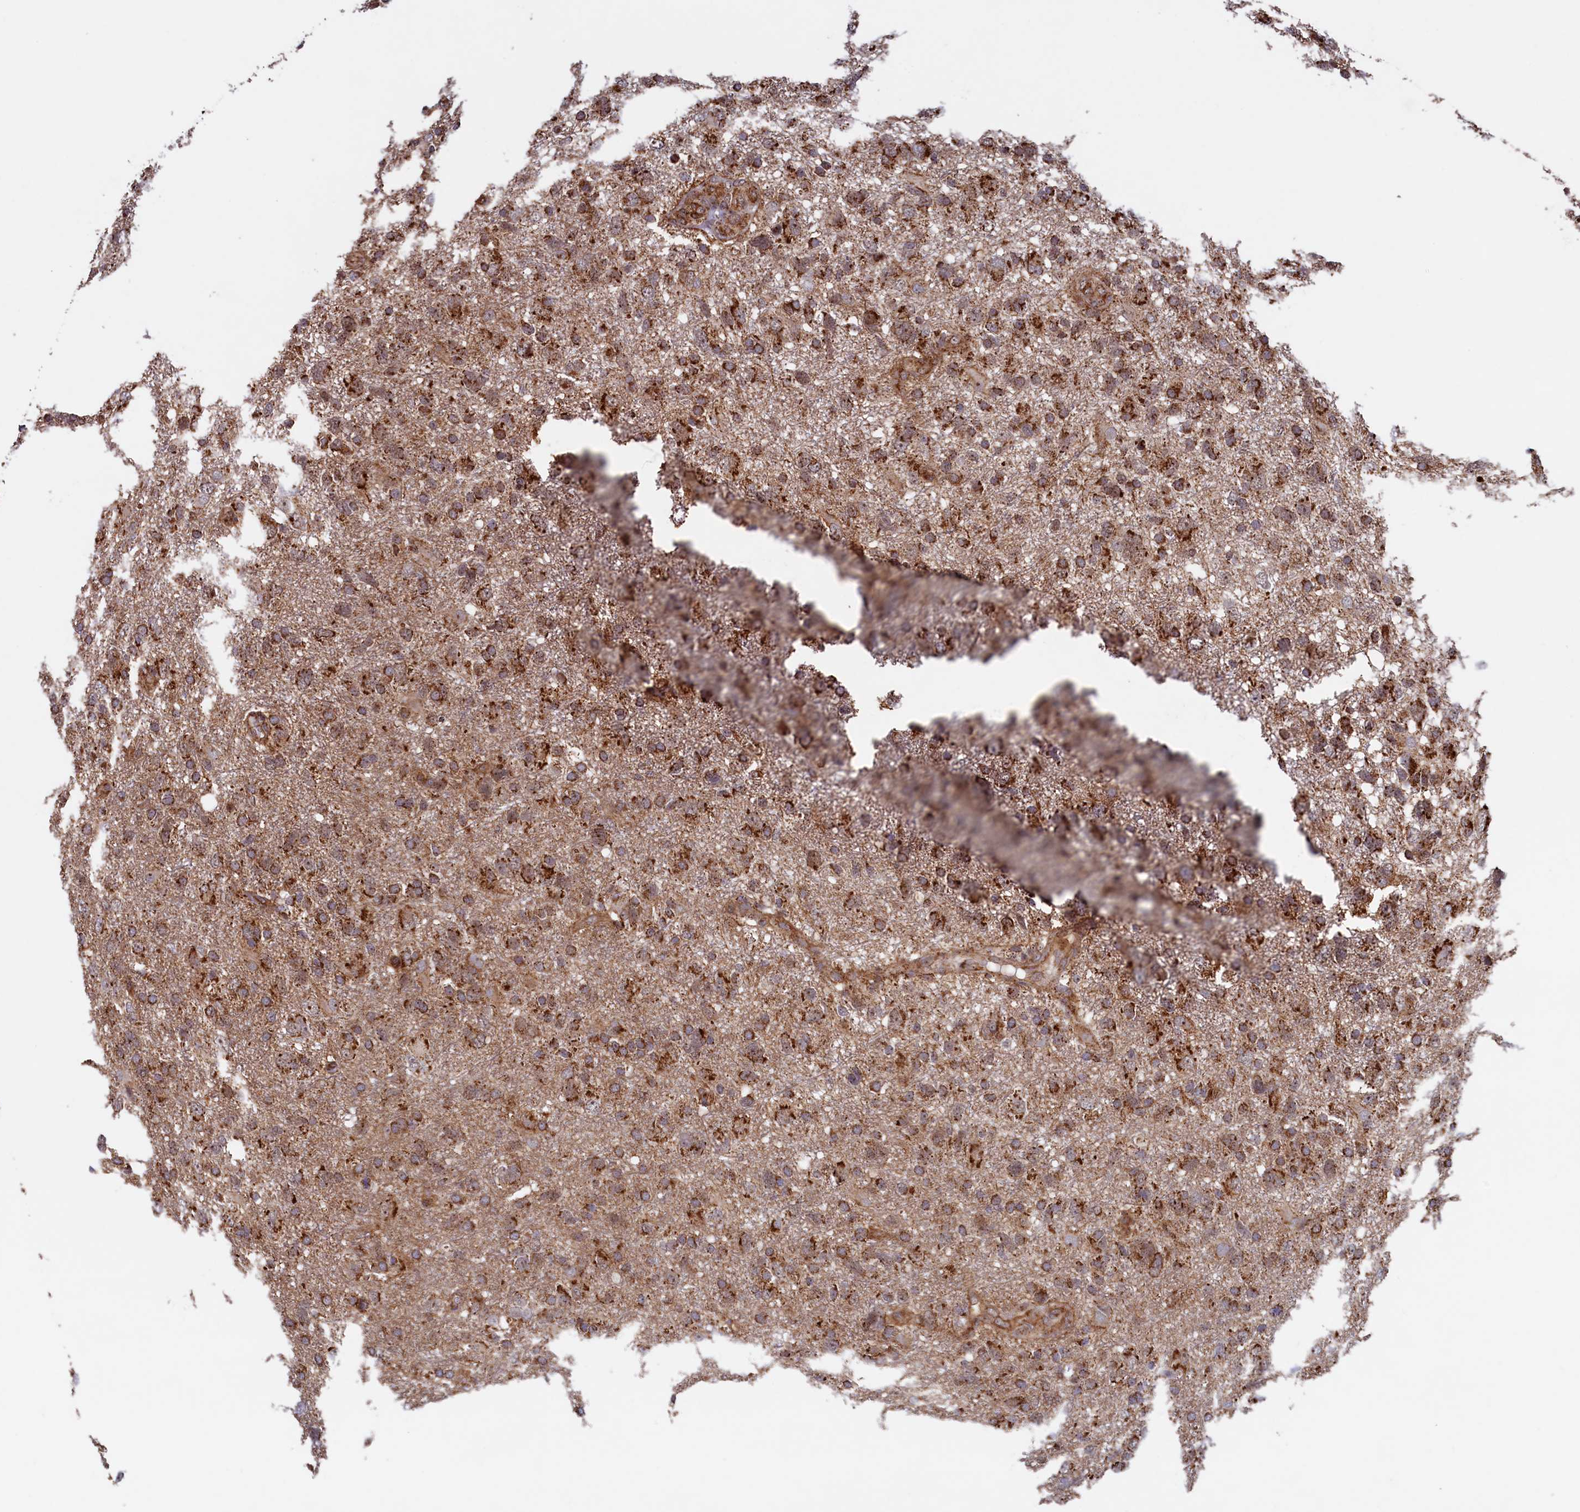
{"staining": {"intensity": "moderate", "quantity": ">75%", "location": "cytoplasmic/membranous"}, "tissue": "glioma", "cell_type": "Tumor cells", "image_type": "cancer", "snomed": [{"axis": "morphology", "description": "Glioma, malignant, High grade"}, {"axis": "topography", "description": "Brain"}], "caption": "High-grade glioma (malignant) stained with a brown dye demonstrates moderate cytoplasmic/membranous positive positivity in approximately >75% of tumor cells.", "gene": "UBE3B", "patient": {"sex": "male", "age": 61}}